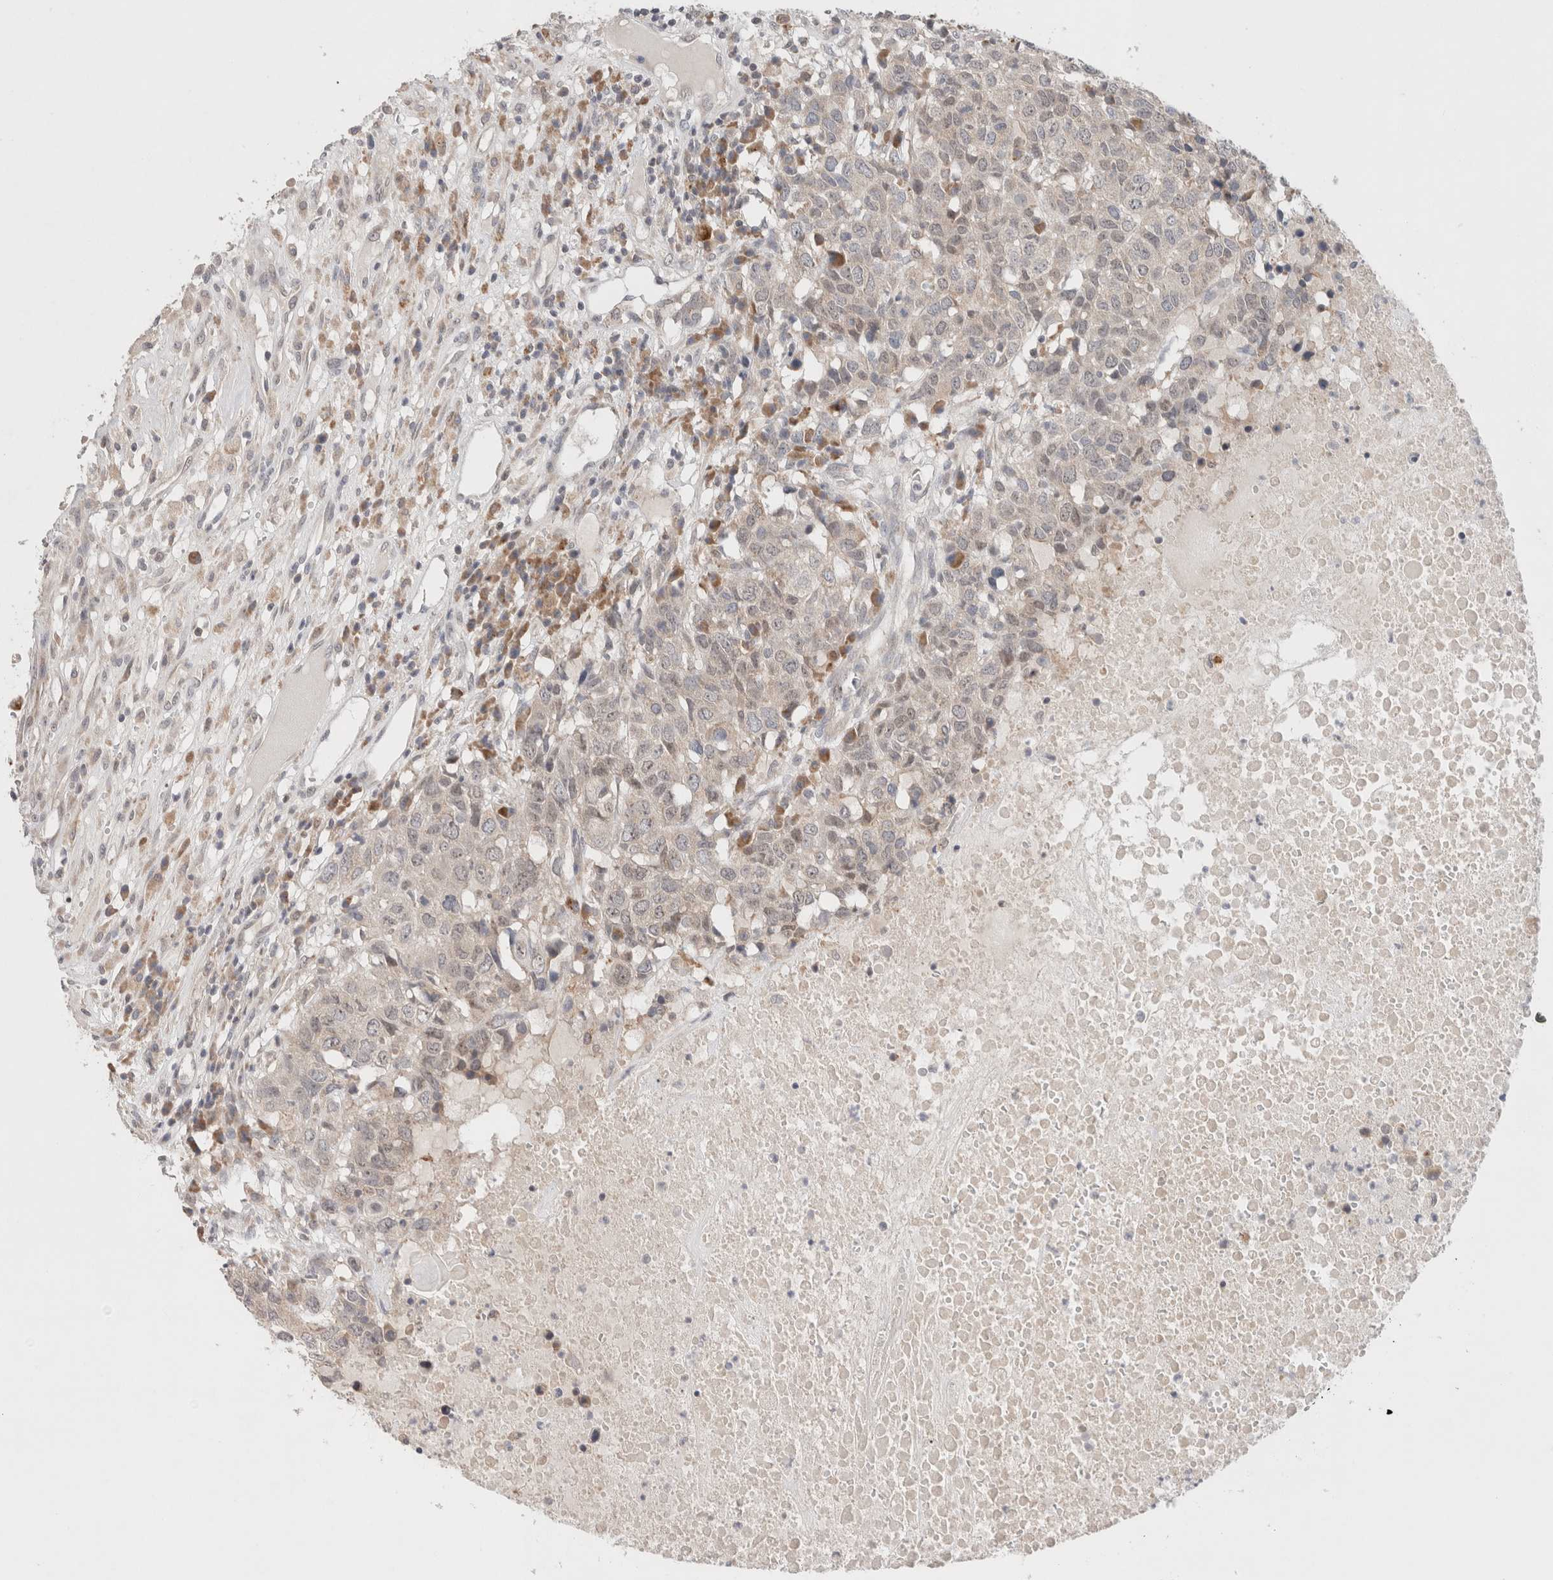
{"staining": {"intensity": "weak", "quantity": "25%-75%", "location": "nuclear"}, "tissue": "head and neck cancer", "cell_type": "Tumor cells", "image_type": "cancer", "snomed": [{"axis": "morphology", "description": "Squamous cell carcinoma, NOS"}, {"axis": "topography", "description": "Head-Neck"}], "caption": "A high-resolution photomicrograph shows immunohistochemistry (IHC) staining of squamous cell carcinoma (head and neck), which demonstrates weak nuclear positivity in approximately 25%-75% of tumor cells.", "gene": "ERI3", "patient": {"sex": "male", "age": 66}}